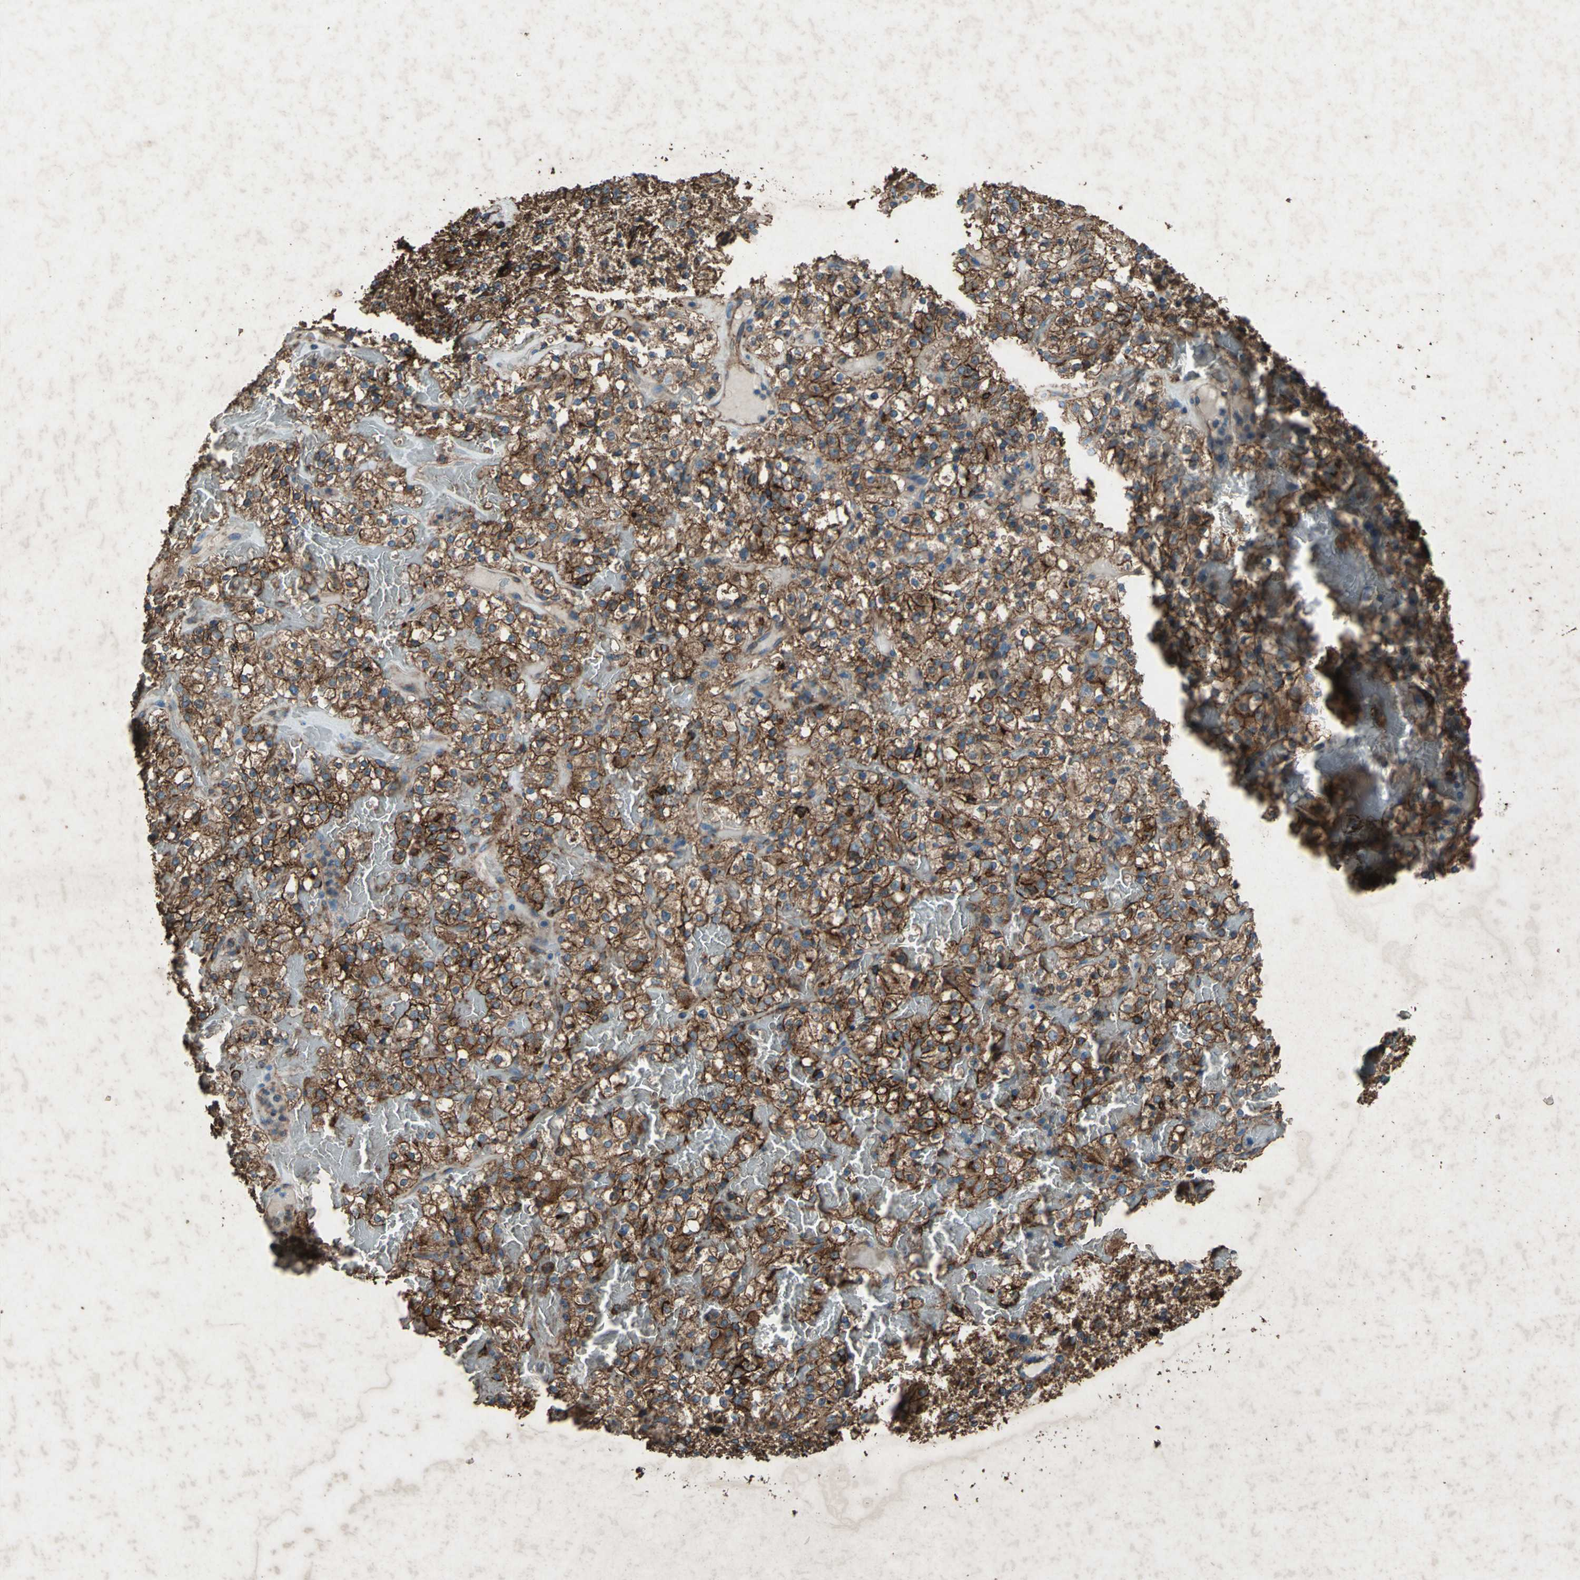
{"staining": {"intensity": "strong", "quantity": ">75%", "location": "cytoplasmic/membranous"}, "tissue": "renal cancer", "cell_type": "Tumor cells", "image_type": "cancer", "snomed": [{"axis": "morphology", "description": "Normal tissue, NOS"}, {"axis": "morphology", "description": "Adenocarcinoma, NOS"}, {"axis": "topography", "description": "Kidney"}], "caption": "Renal adenocarcinoma was stained to show a protein in brown. There is high levels of strong cytoplasmic/membranous expression in about >75% of tumor cells. The staining was performed using DAB (3,3'-diaminobenzidine) to visualize the protein expression in brown, while the nuclei were stained in blue with hematoxylin (Magnification: 20x).", "gene": "CCR6", "patient": {"sex": "female", "age": 72}}